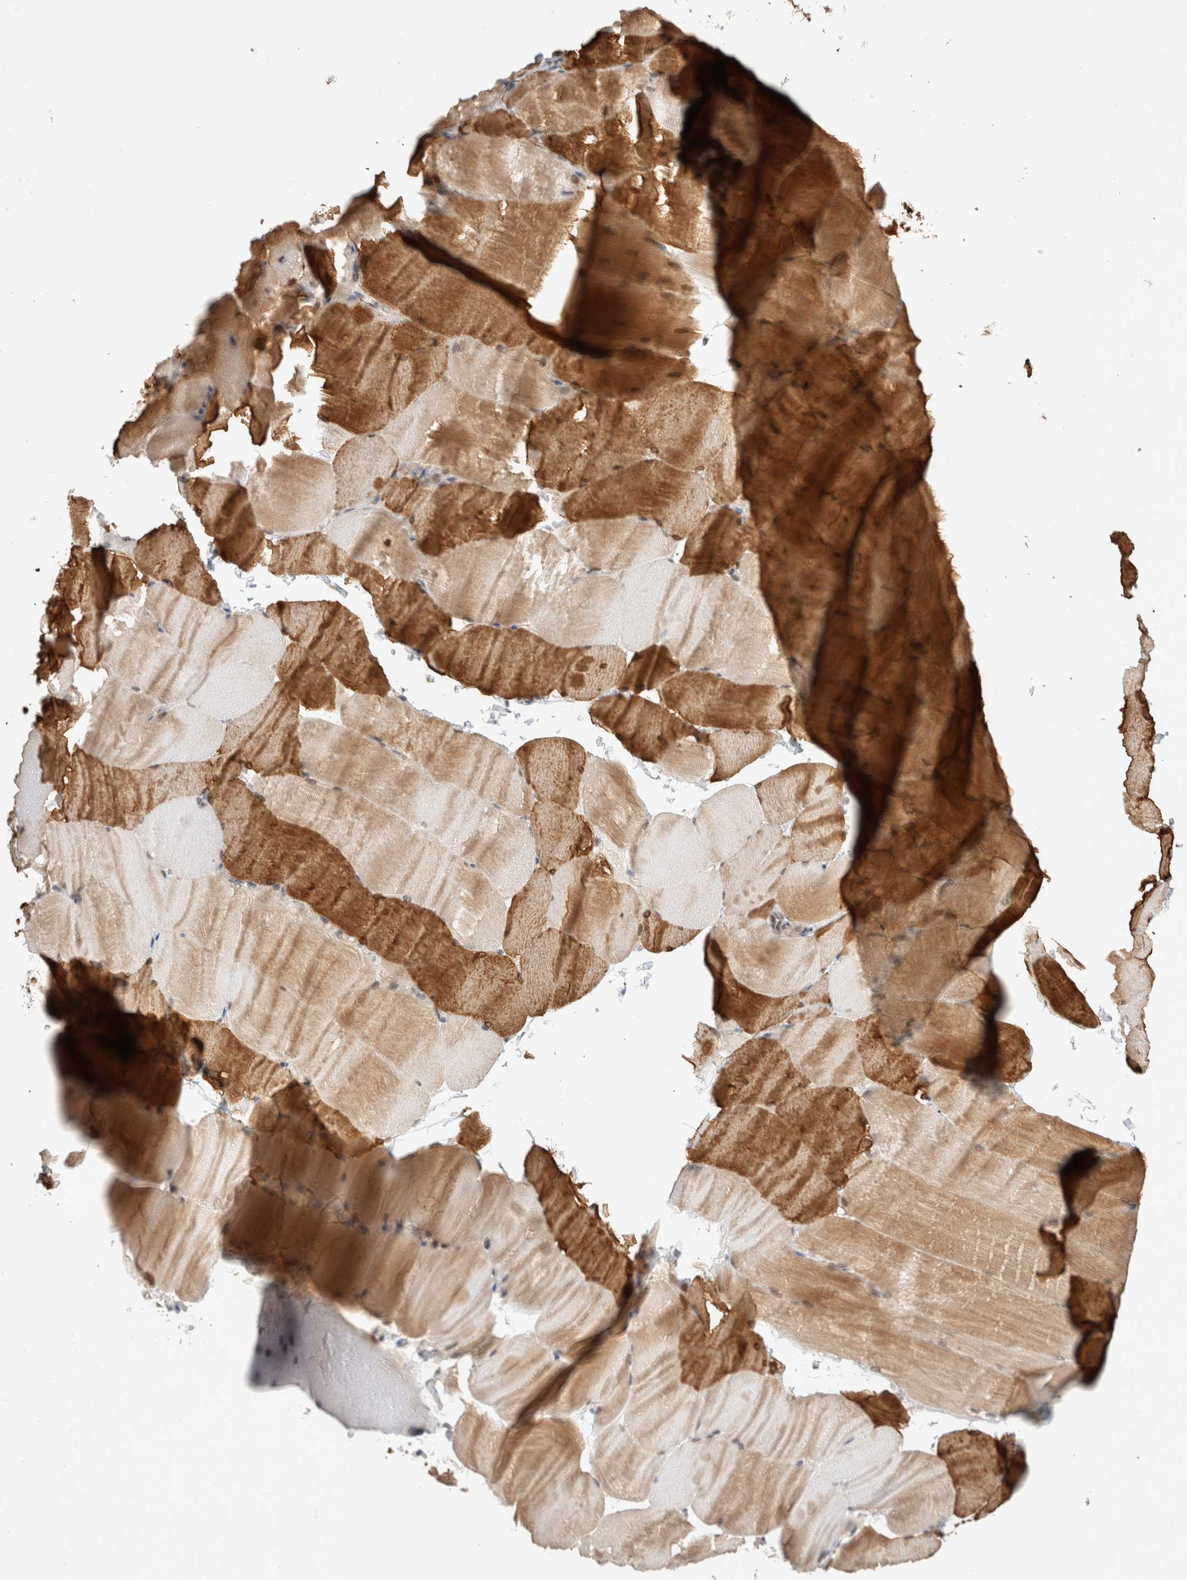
{"staining": {"intensity": "strong", "quantity": "25%-75%", "location": "cytoplasmic/membranous"}, "tissue": "skeletal muscle", "cell_type": "Myocytes", "image_type": "normal", "snomed": [{"axis": "morphology", "description": "Normal tissue, NOS"}, {"axis": "topography", "description": "Skeletal muscle"}, {"axis": "topography", "description": "Parathyroid gland"}], "caption": "Strong cytoplasmic/membranous positivity for a protein is seen in about 25%-75% of myocytes of unremarkable skeletal muscle using IHC.", "gene": "SYDE2", "patient": {"sex": "female", "age": 37}}